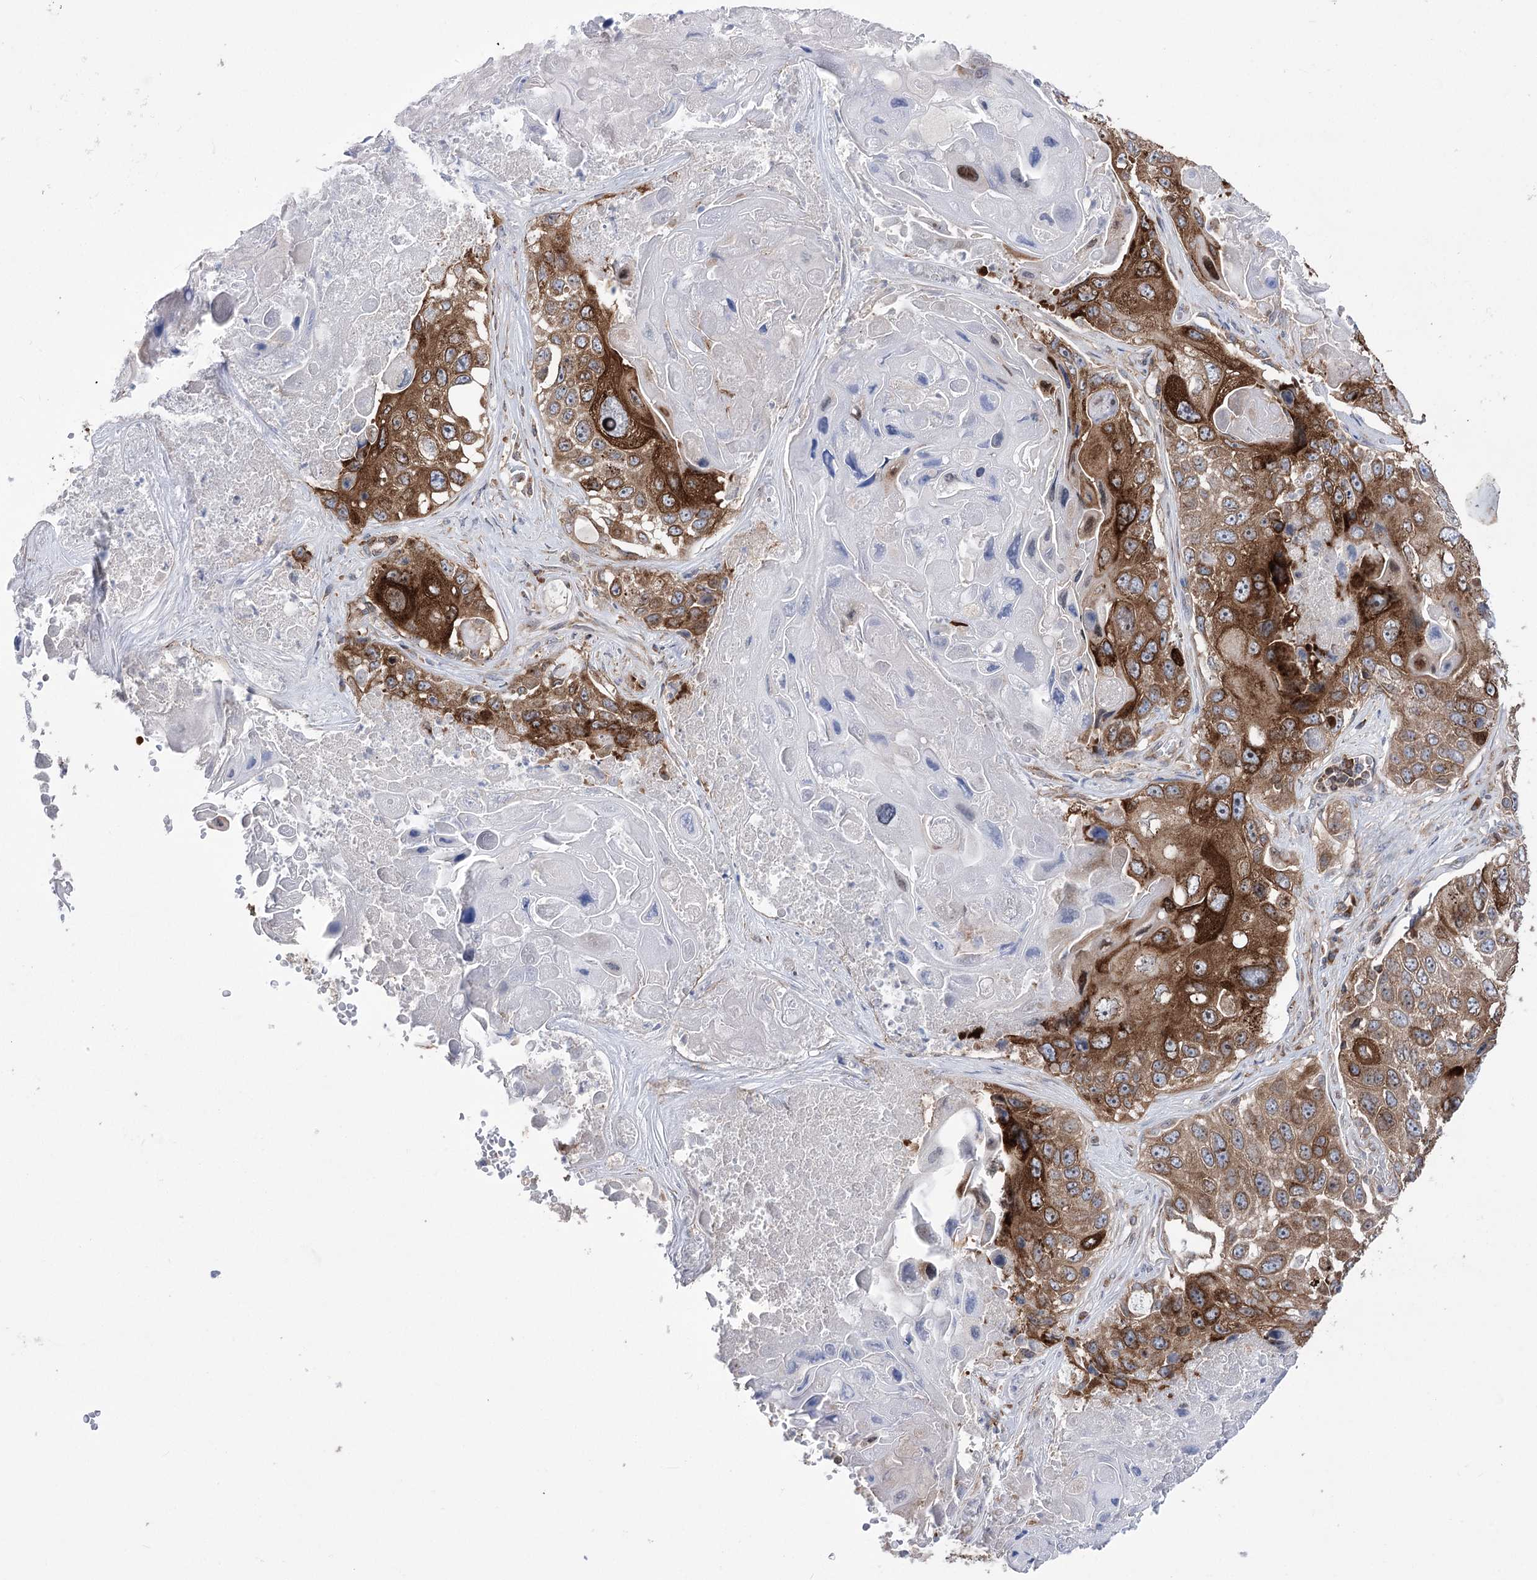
{"staining": {"intensity": "strong", "quantity": ">75%", "location": "cytoplasmic/membranous"}, "tissue": "lung cancer", "cell_type": "Tumor cells", "image_type": "cancer", "snomed": [{"axis": "morphology", "description": "Squamous cell carcinoma, NOS"}, {"axis": "topography", "description": "Lung"}], "caption": "Immunohistochemical staining of human lung squamous cell carcinoma displays high levels of strong cytoplasmic/membranous protein expression in about >75% of tumor cells. Ihc stains the protein in brown and the nuclei are stained blue.", "gene": "ZNF622", "patient": {"sex": "male", "age": 61}}